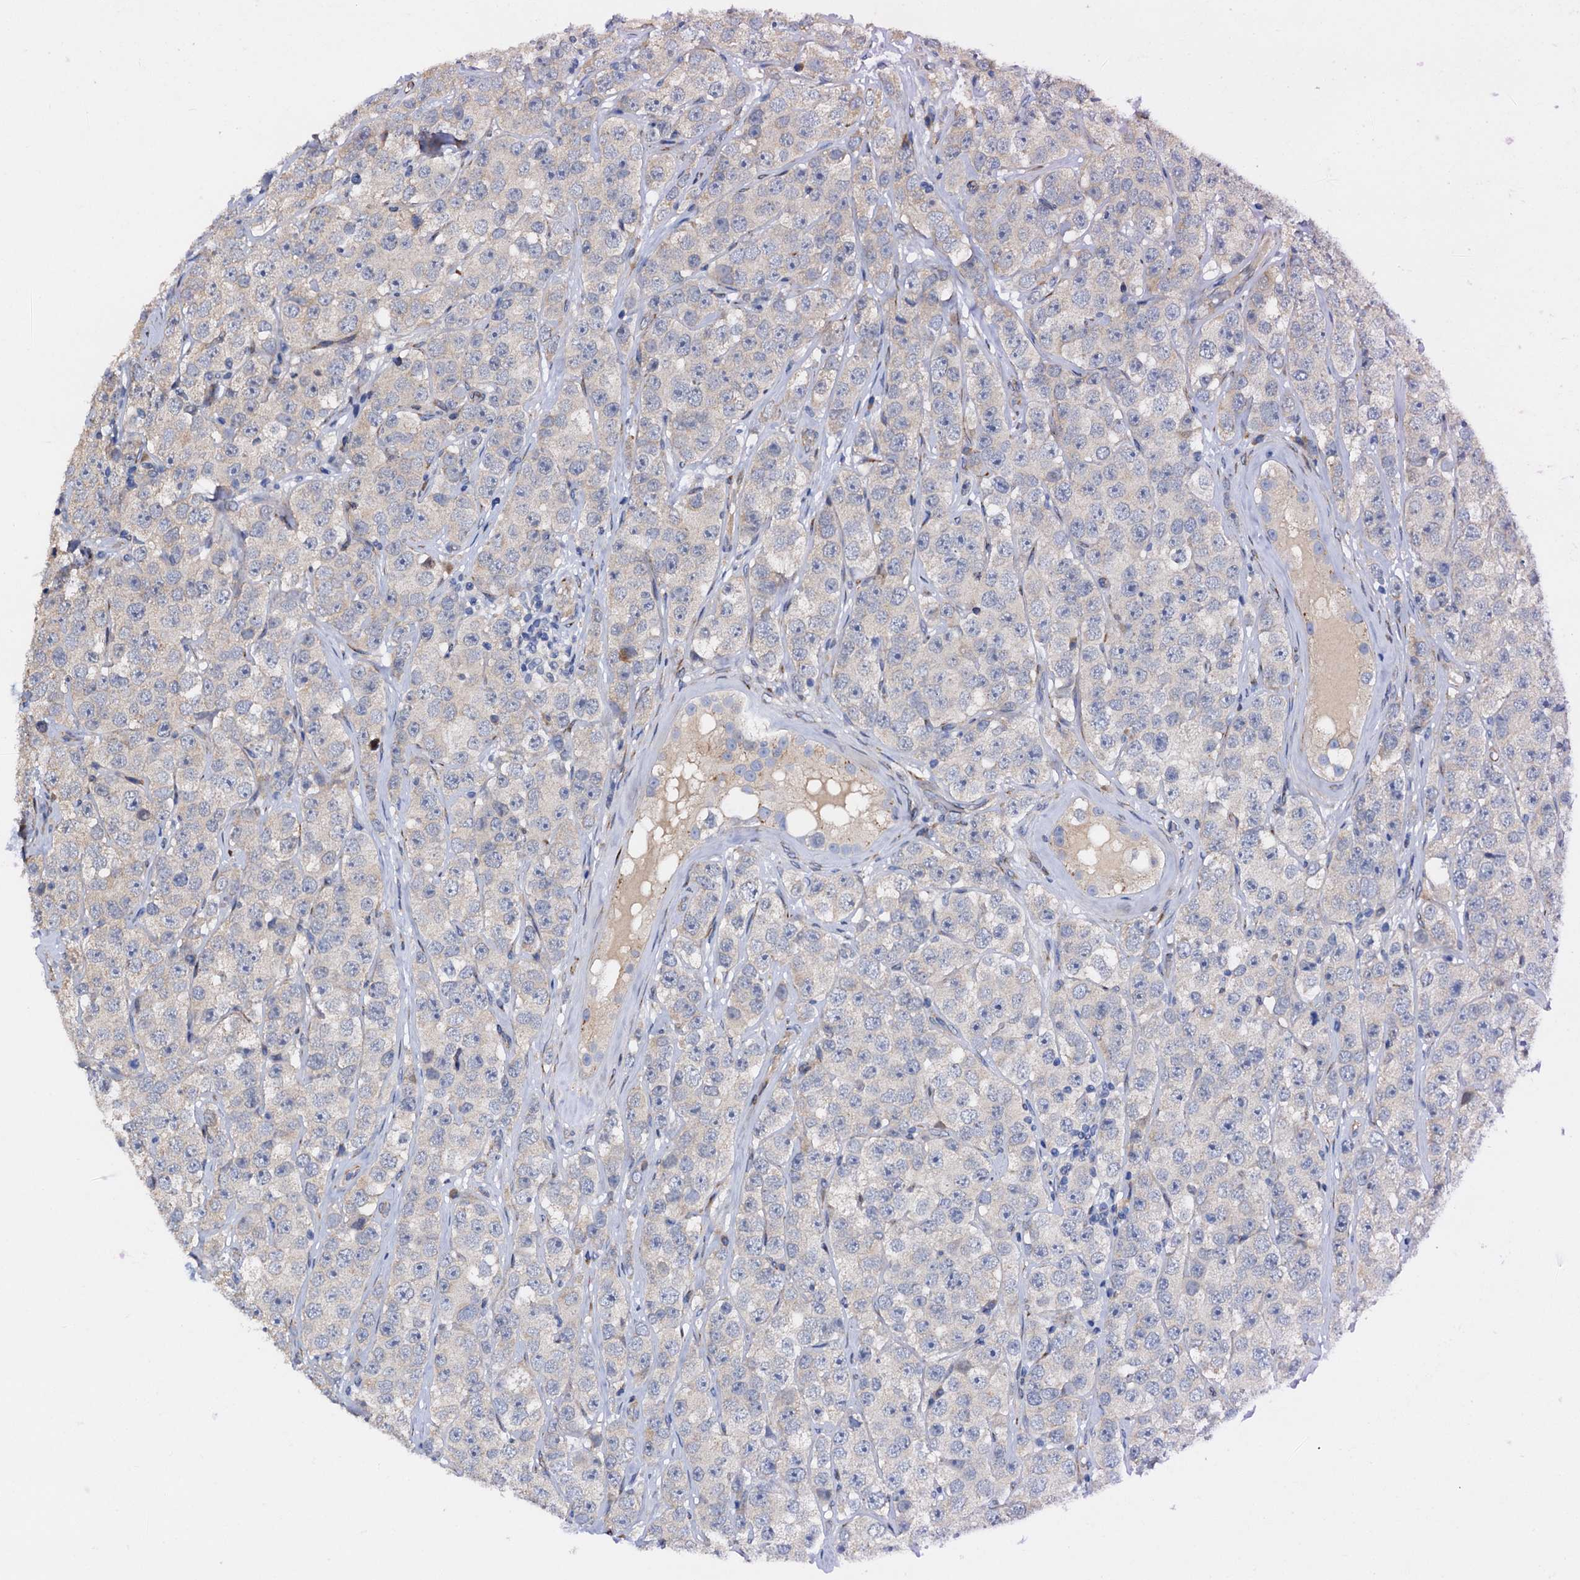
{"staining": {"intensity": "negative", "quantity": "none", "location": "none"}, "tissue": "testis cancer", "cell_type": "Tumor cells", "image_type": "cancer", "snomed": [{"axis": "morphology", "description": "Seminoma, NOS"}, {"axis": "topography", "description": "Testis"}], "caption": "A histopathology image of human testis seminoma is negative for staining in tumor cells.", "gene": "RASSF9", "patient": {"sex": "male", "age": 28}}